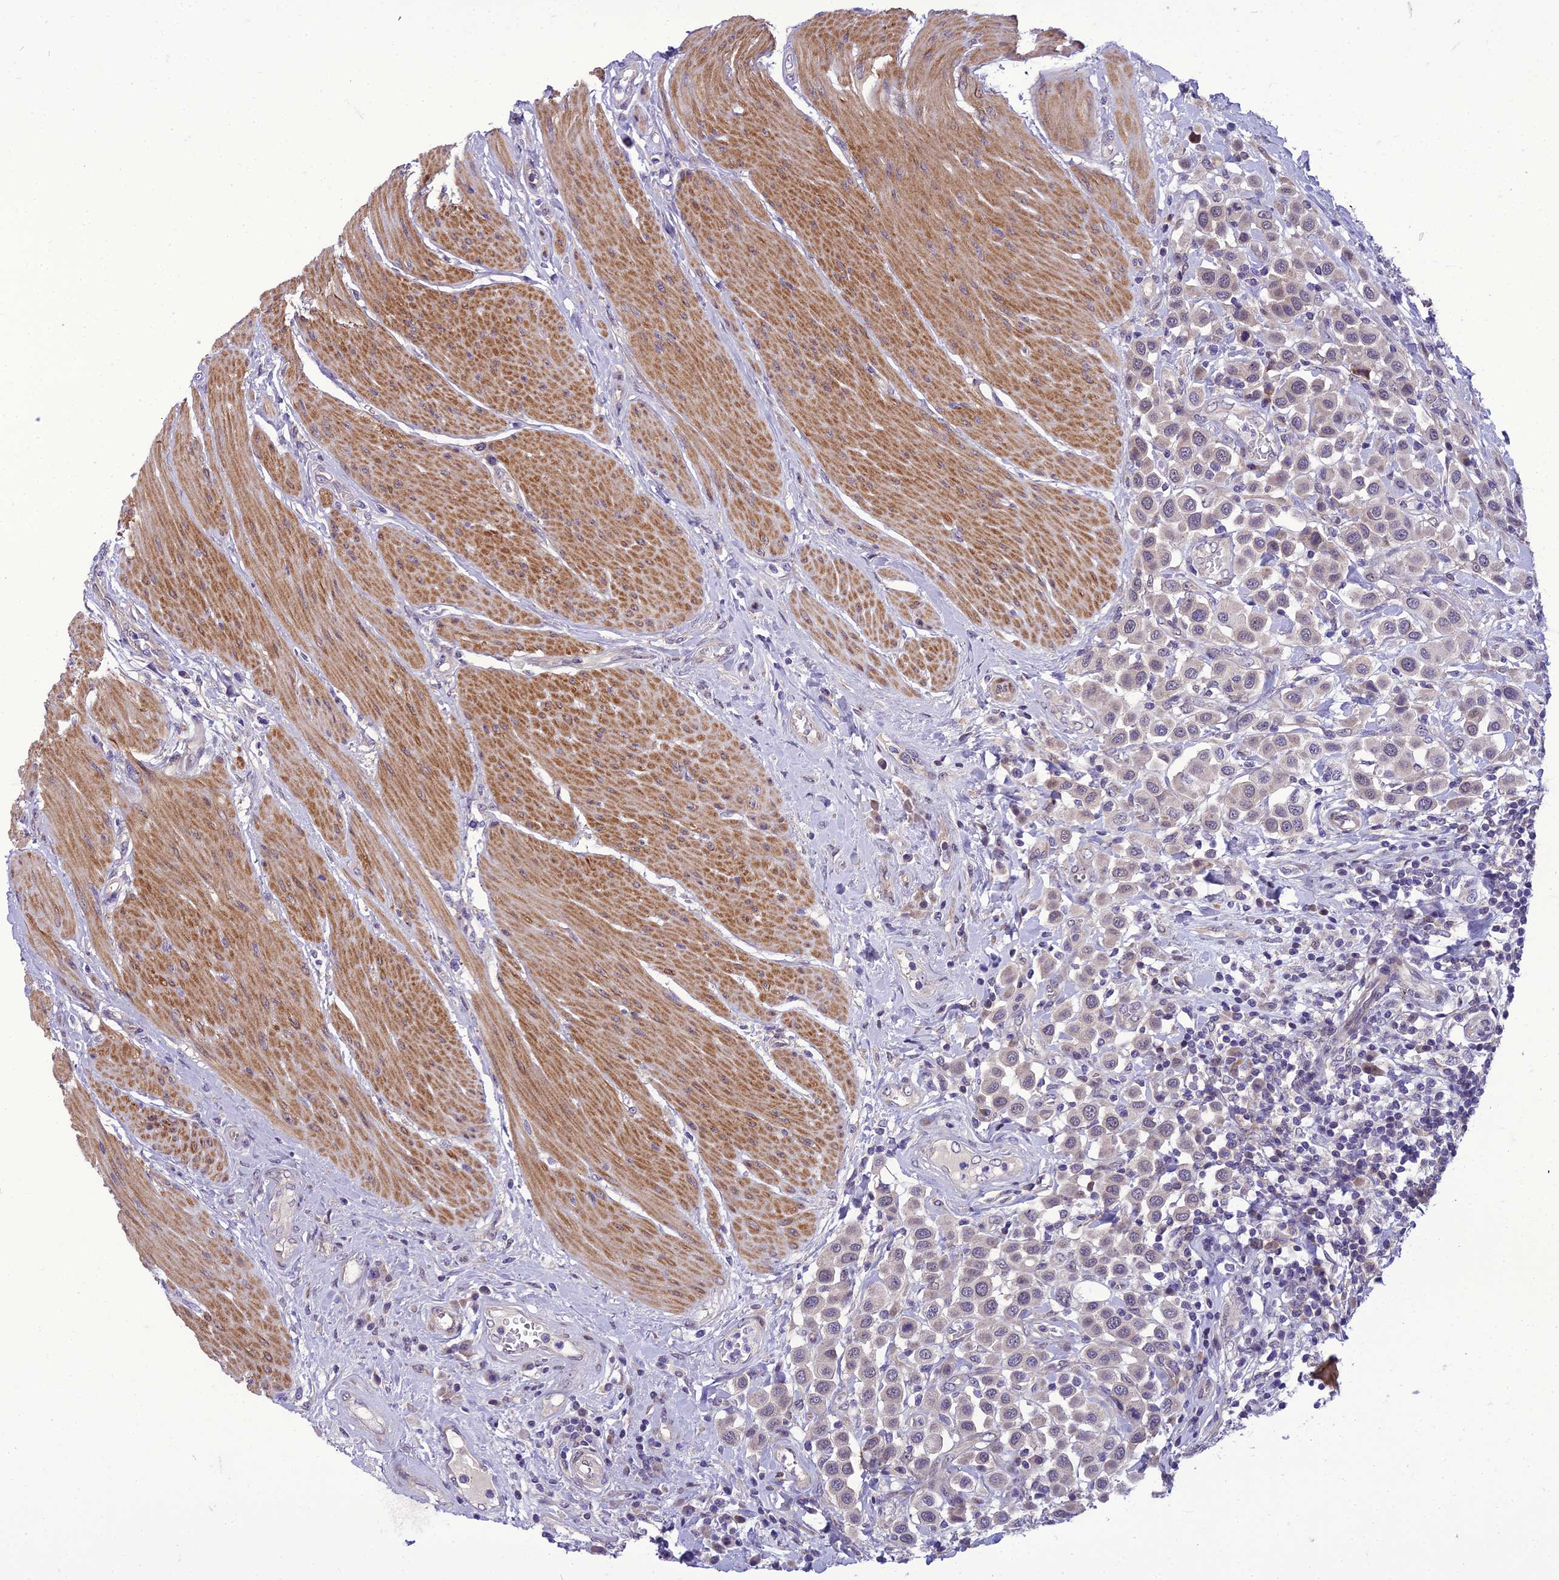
{"staining": {"intensity": "negative", "quantity": "none", "location": "none"}, "tissue": "urothelial cancer", "cell_type": "Tumor cells", "image_type": "cancer", "snomed": [{"axis": "morphology", "description": "Urothelial carcinoma, High grade"}, {"axis": "topography", "description": "Urinary bladder"}], "caption": "A micrograph of urothelial cancer stained for a protein shows no brown staining in tumor cells.", "gene": "GAB4", "patient": {"sex": "male", "age": 50}}